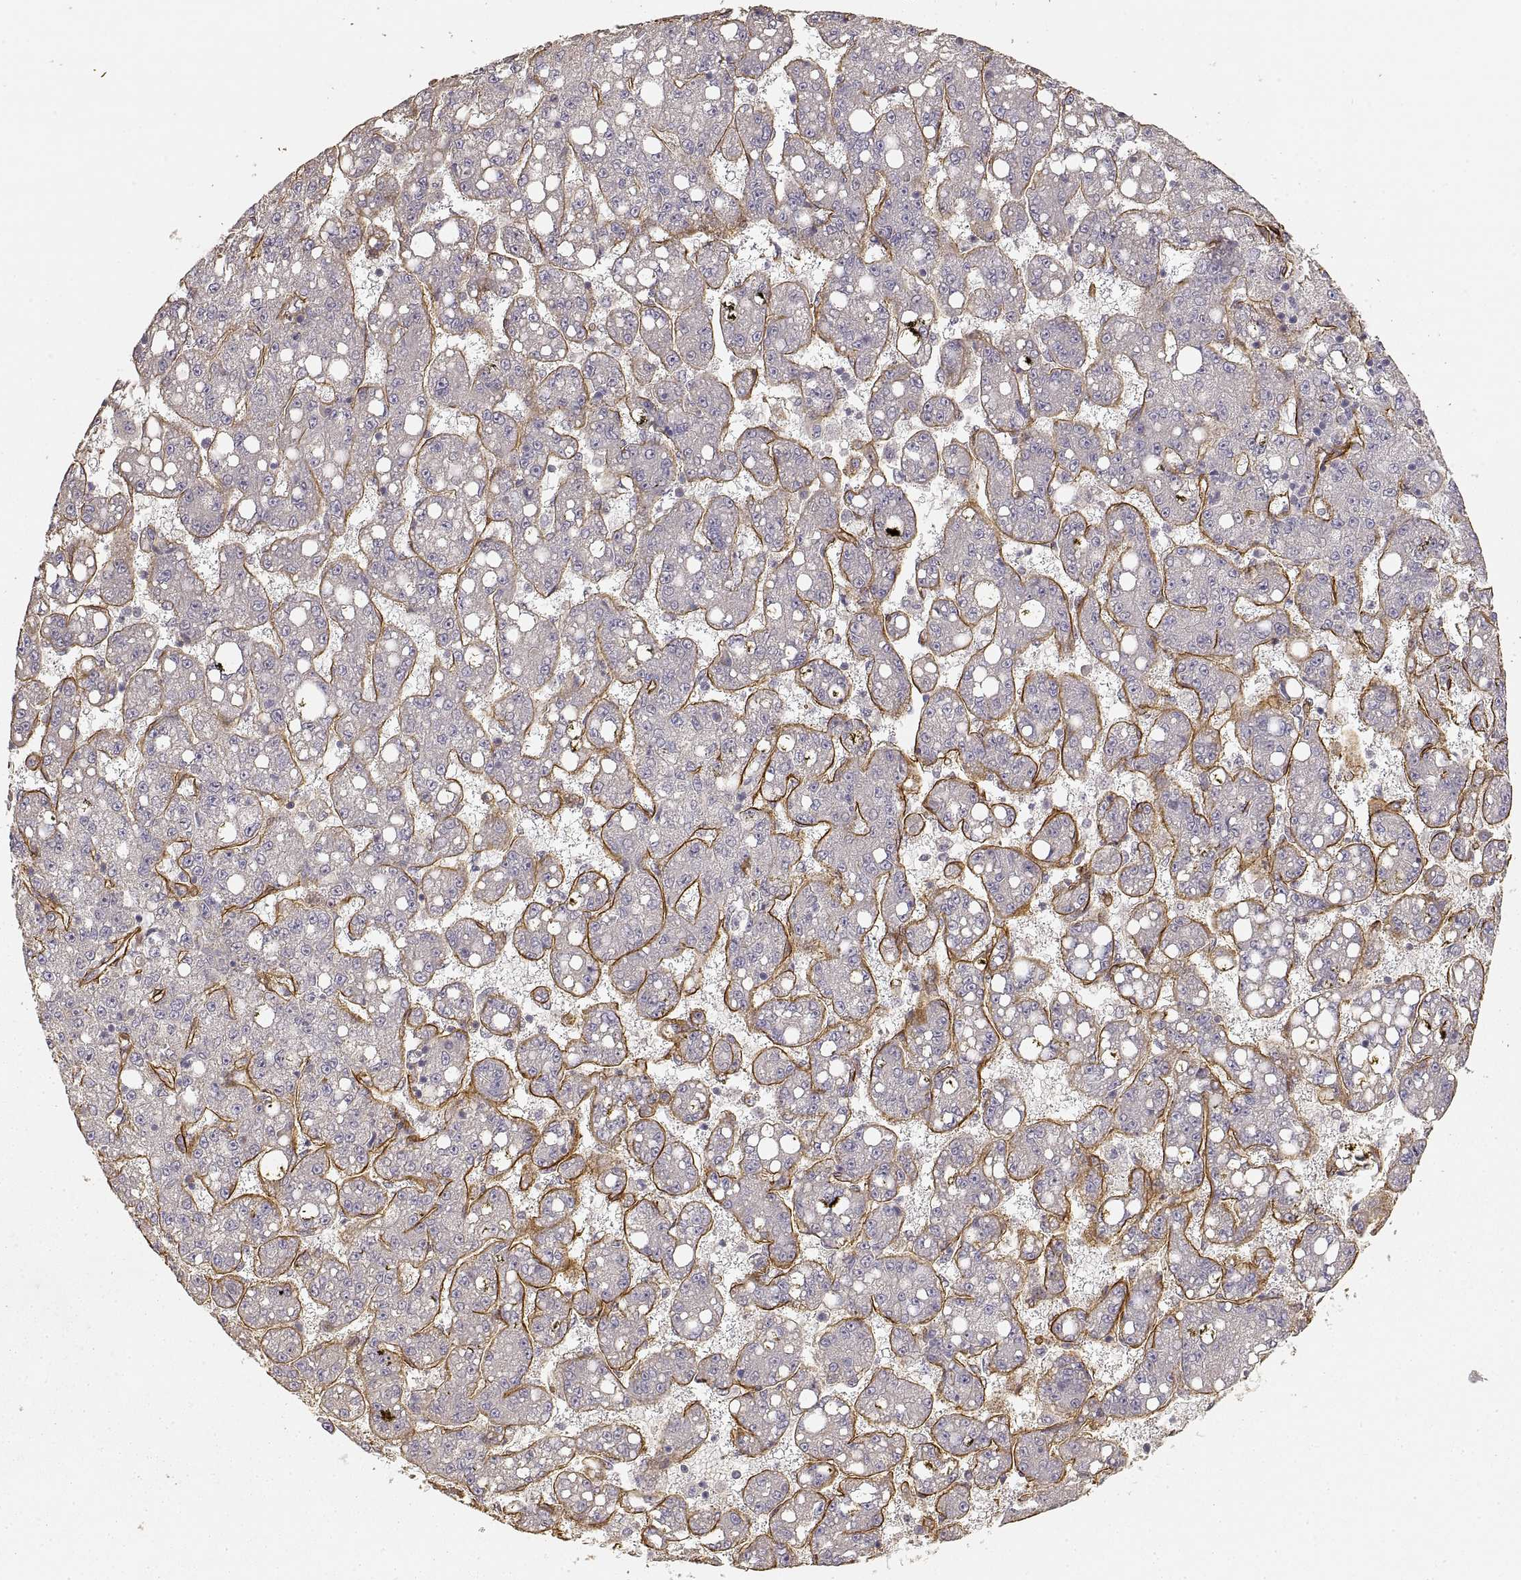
{"staining": {"intensity": "negative", "quantity": "none", "location": "none"}, "tissue": "liver cancer", "cell_type": "Tumor cells", "image_type": "cancer", "snomed": [{"axis": "morphology", "description": "Carcinoma, Hepatocellular, NOS"}, {"axis": "topography", "description": "Liver"}], "caption": "Histopathology image shows no significant protein staining in tumor cells of liver cancer (hepatocellular carcinoma).", "gene": "LAMA4", "patient": {"sex": "female", "age": 65}}